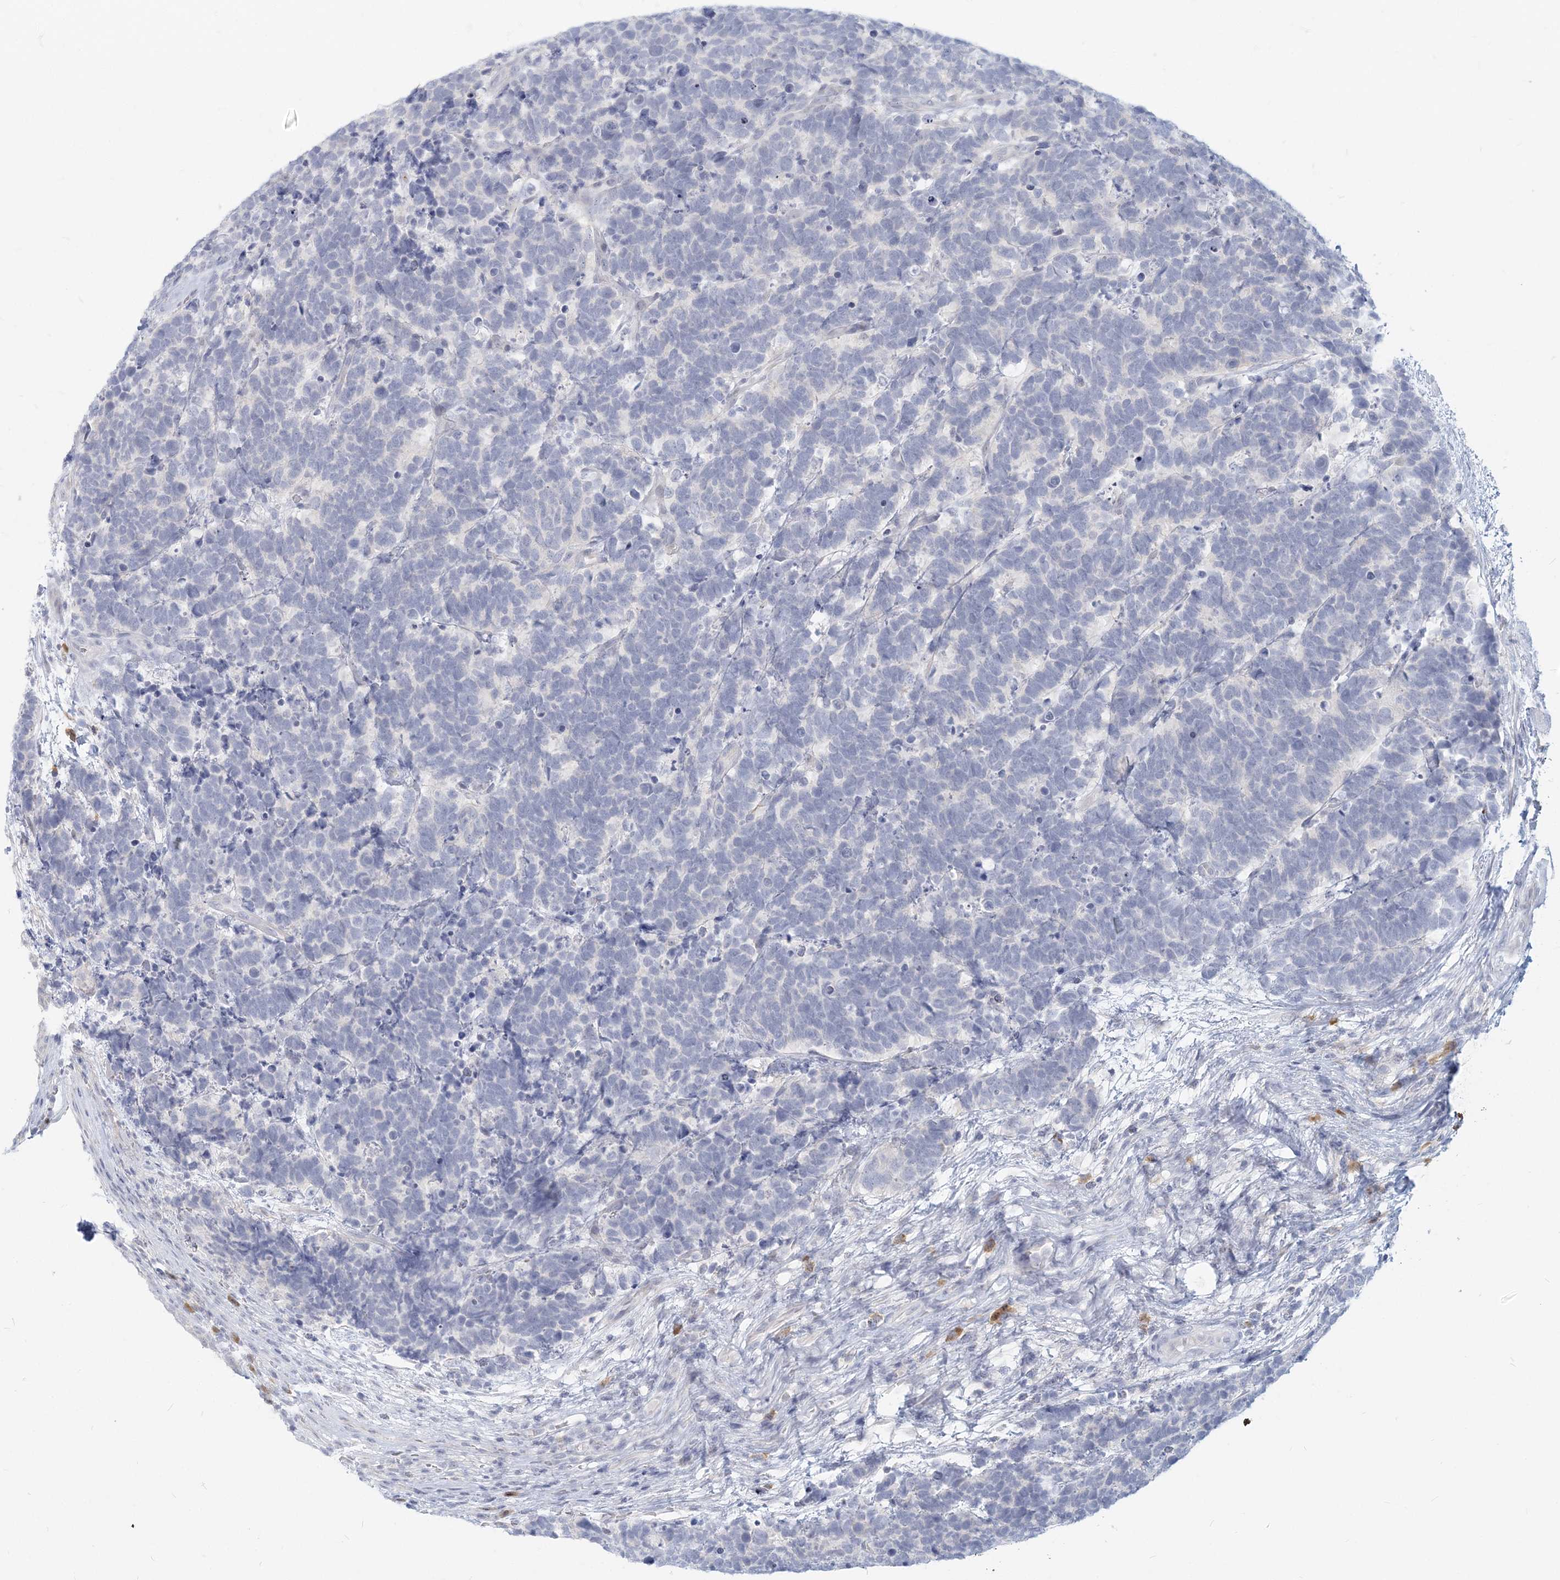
{"staining": {"intensity": "negative", "quantity": "none", "location": "none"}, "tissue": "carcinoid", "cell_type": "Tumor cells", "image_type": "cancer", "snomed": [{"axis": "morphology", "description": "Carcinoma, NOS"}, {"axis": "morphology", "description": "Carcinoid, malignant, NOS"}, {"axis": "topography", "description": "Urinary bladder"}], "caption": "This is an immunohistochemistry histopathology image of carcinoid (malignant). There is no staining in tumor cells.", "gene": "GMPPA", "patient": {"sex": "male", "age": 57}}